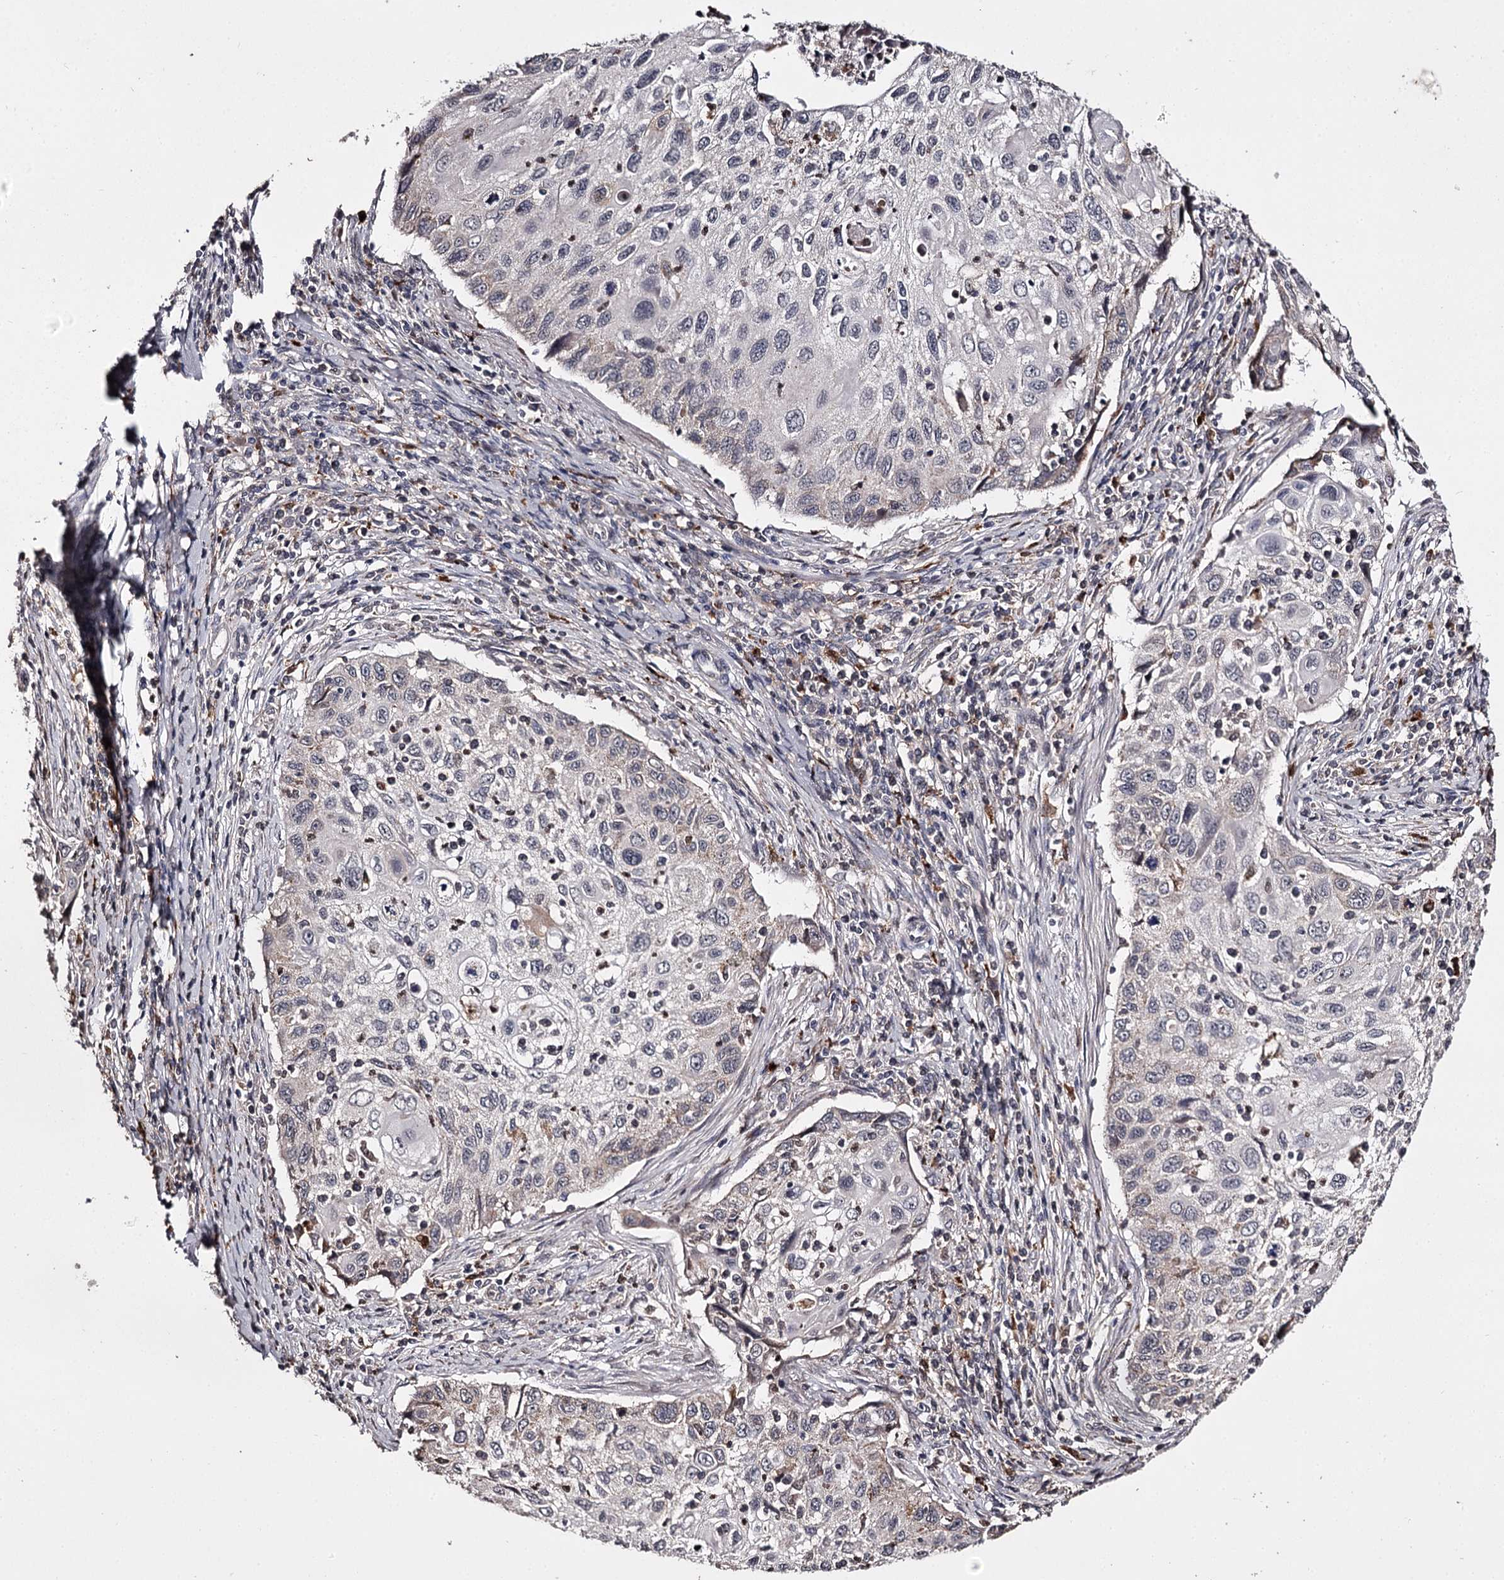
{"staining": {"intensity": "negative", "quantity": "none", "location": "none"}, "tissue": "cervical cancer", "cell_type": "Tumor cells", "image_type": "cancer", "snomed": [{"axis": "morphology", "description": "Squamous cell carcinoma, NOS"}, {"axis": "topography", "description": "Cervix"}], "caption": "Immunohistochemistry of human squamous cell carcinoma (cervical) shows no positivity in tumor cells. (DAB (3,3'-diaminobenzidine) IHC visualized using brightfield microscopy, high magnification).", "gene": "SLC32A1", "patient": {"sex": "female", "age": 70}}